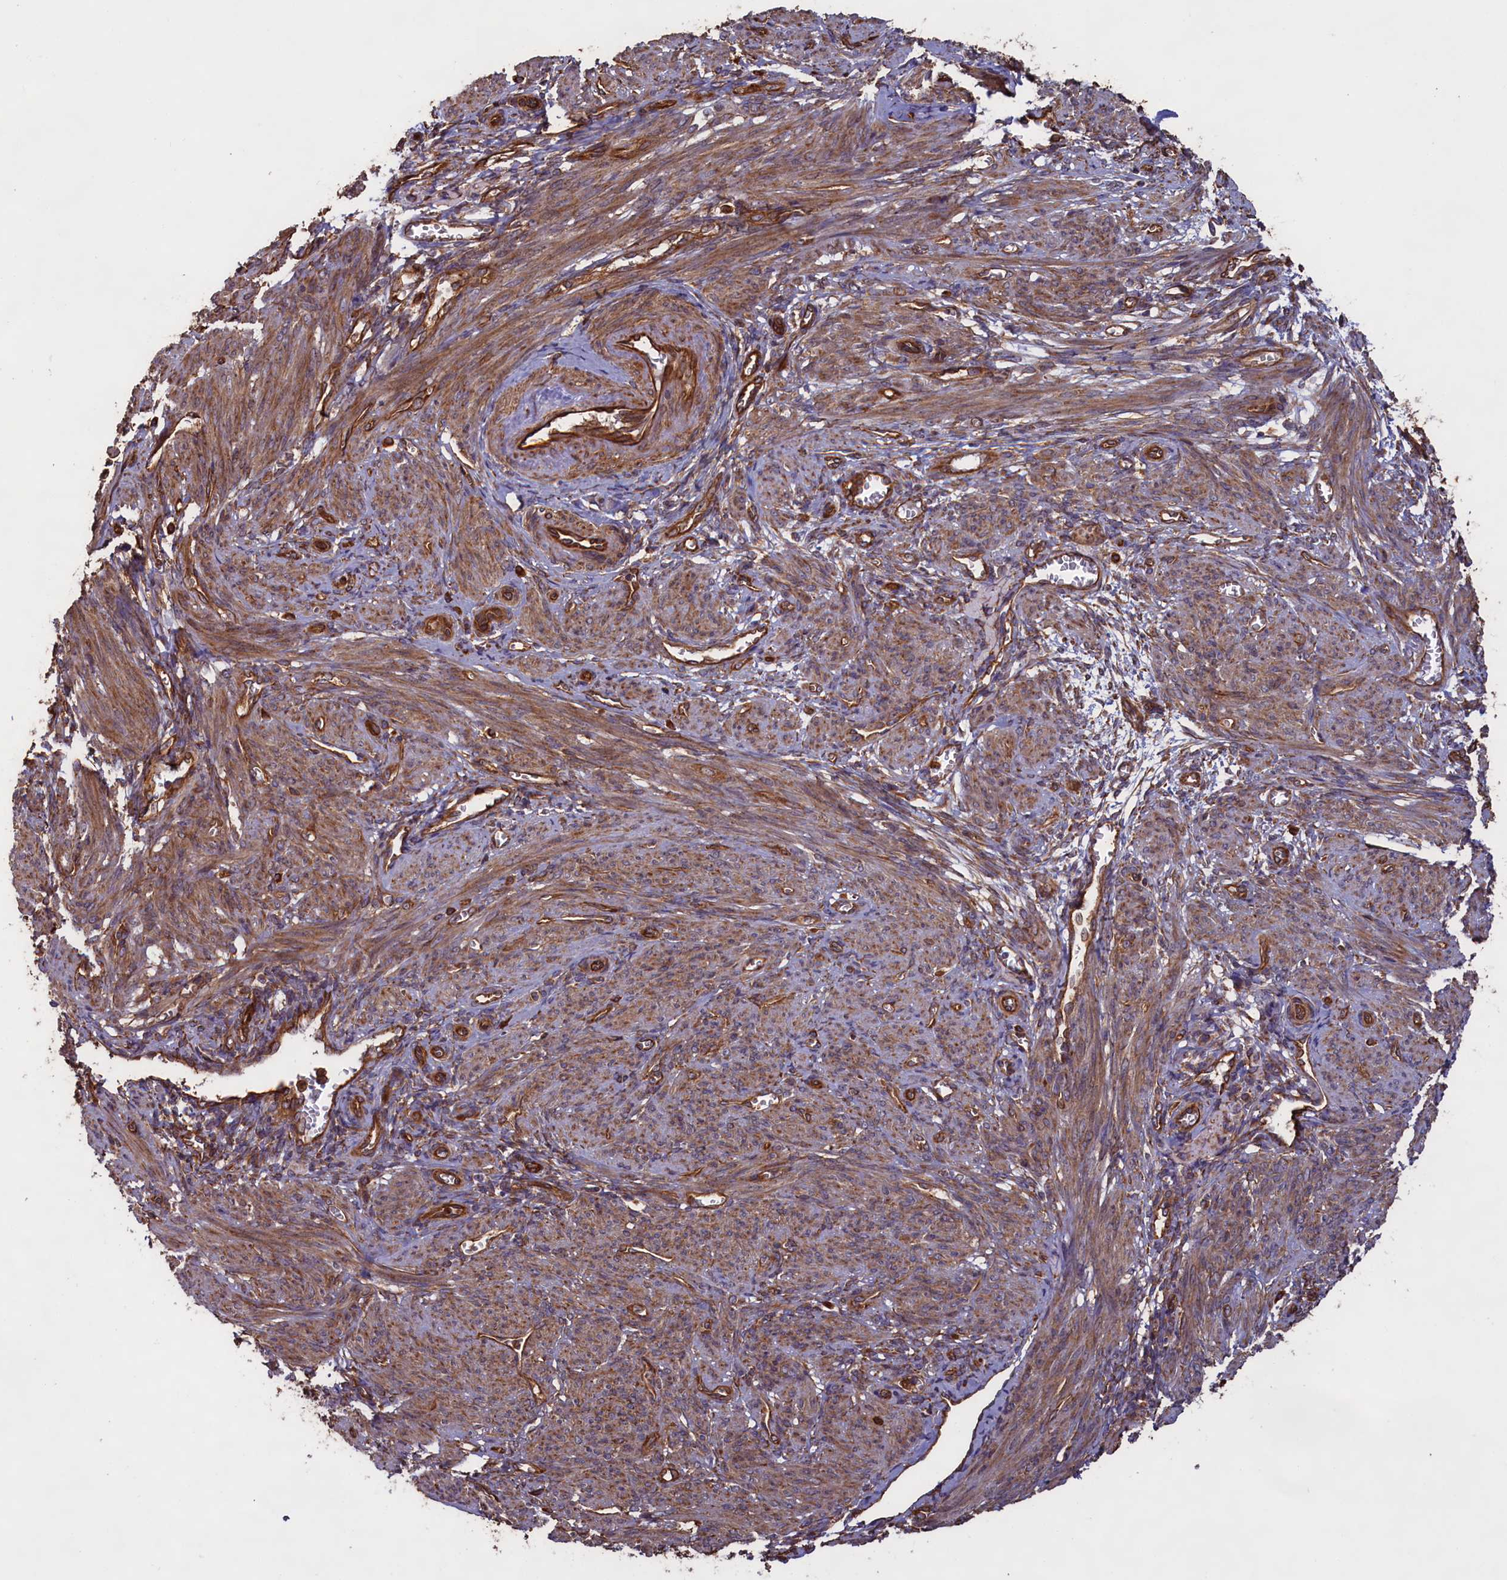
{"staining": {"intensity": "moderate", "quantity": ">75%", "location": "cytoplasmic/membranous"}, "tissue": "smooth muscle", "cell_type": "Smooth muscle cells", "image_type": "normal", "snomed": [{"axis": "morphology", "description": "Normal tissue, NOS"}, {"axis": "topography", "description": "Smooth muscle"}], "caption": "Smooth muscle cells exhibit medium levels of moderate cytoplasmic/membranous expression in about >75% of cells in normal human smooth muscle.", "gene": "CCDC124", "patient": {"sex": "female", "age": 39}}